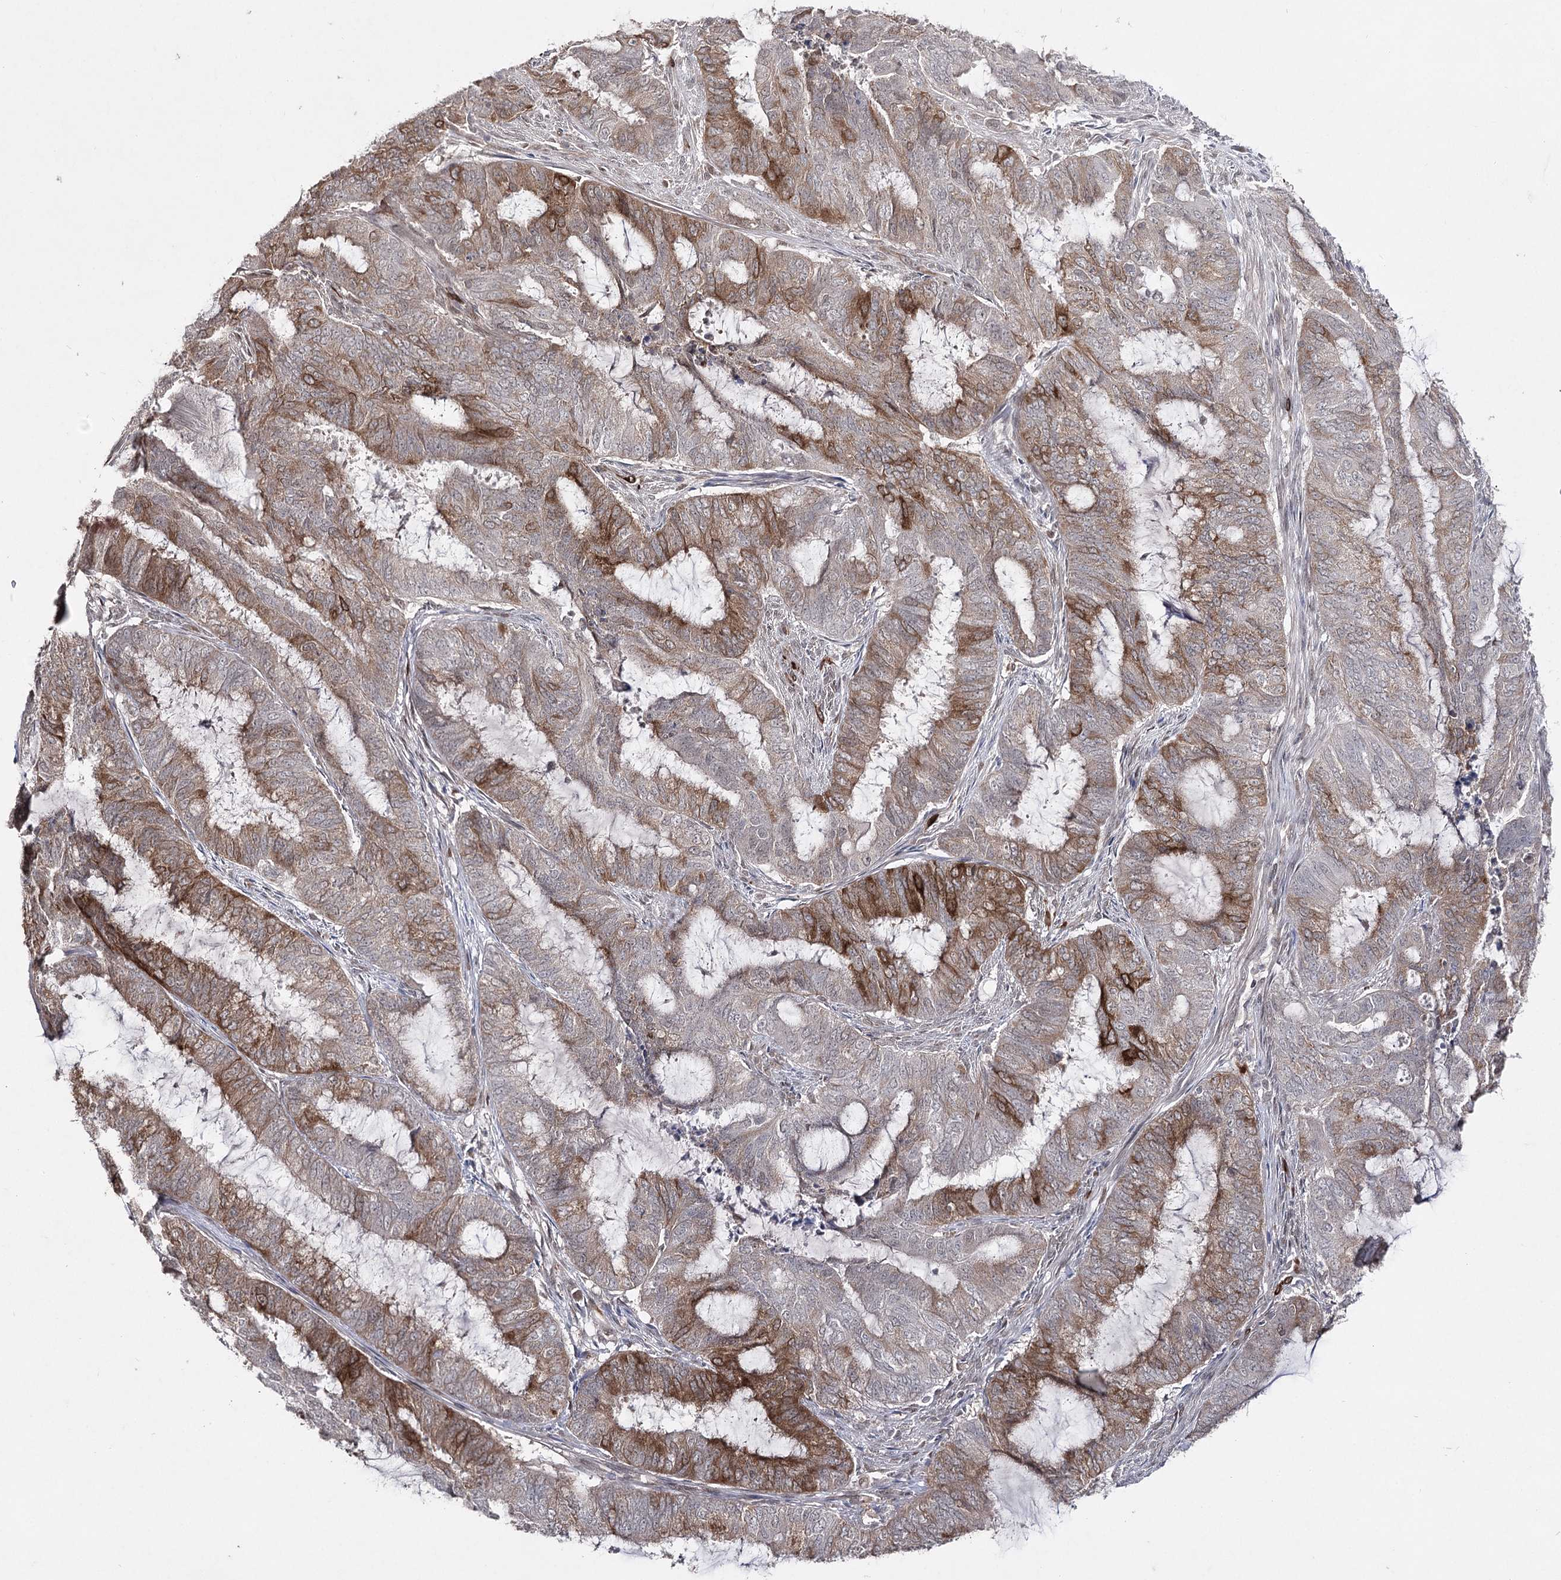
{"staining": {"intensity": "moderate", "quantity": "25%-75%", "location": "cytoplasmic/membranous"}, "tissue": "endometrial cancer", "cell_type": "Tumor cells", "image_type": "cancer", "snomed": [{"axis": "morphology", "description": "Adenocarcinoma, NOS"}, {"axis": "topography", "description": "Endometrium"}], "caption": "Brown immunohistochemical staining in endometrial adenocarcinoma exhibits moderate cytoplasmic/membranous staining in about 25%-75% of tumor cells. (brown staining indicates protein expression, while blue staining denotes nuclei).", "gene": "HSD11B2", "patient": {"sex": "female", "age": 51}}